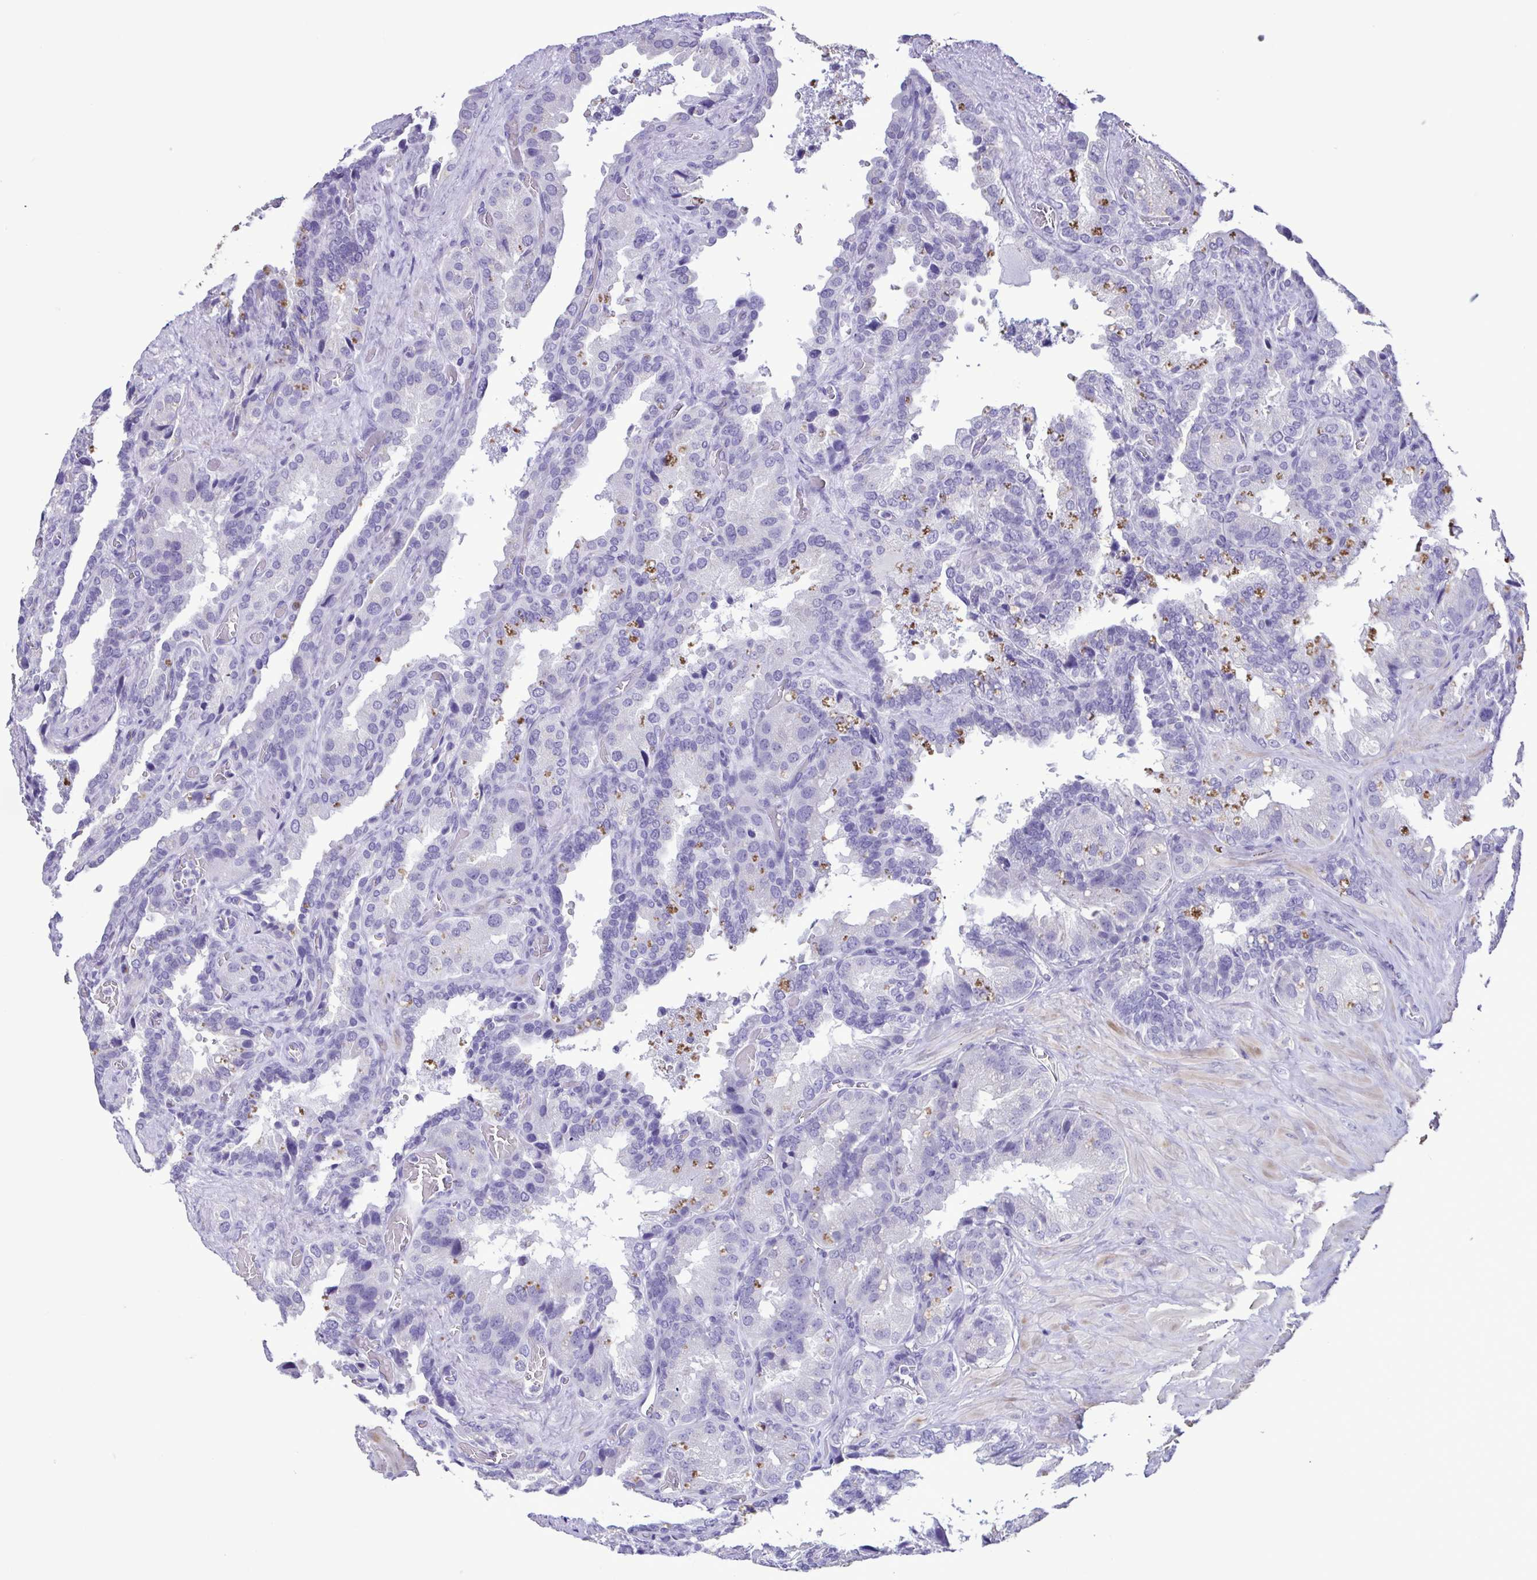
{"staining": {"intensity": "negative", "quantity": "none", "location": "none"}, "tissue": "seminal vesicle", "cell_type": "Glandular cells", "image_type": "normal", "snomed": [{"axis": "morphology", "description": "Normal tissue, NOS"}, {"axis": "topography", "description": "Seminal veicle"}], "caption": "Glandular cells show no significant positivity in unremarkable seminal vesicle.", "gene": "CBY2", "patient": {"sex": "male", "age": 60}}